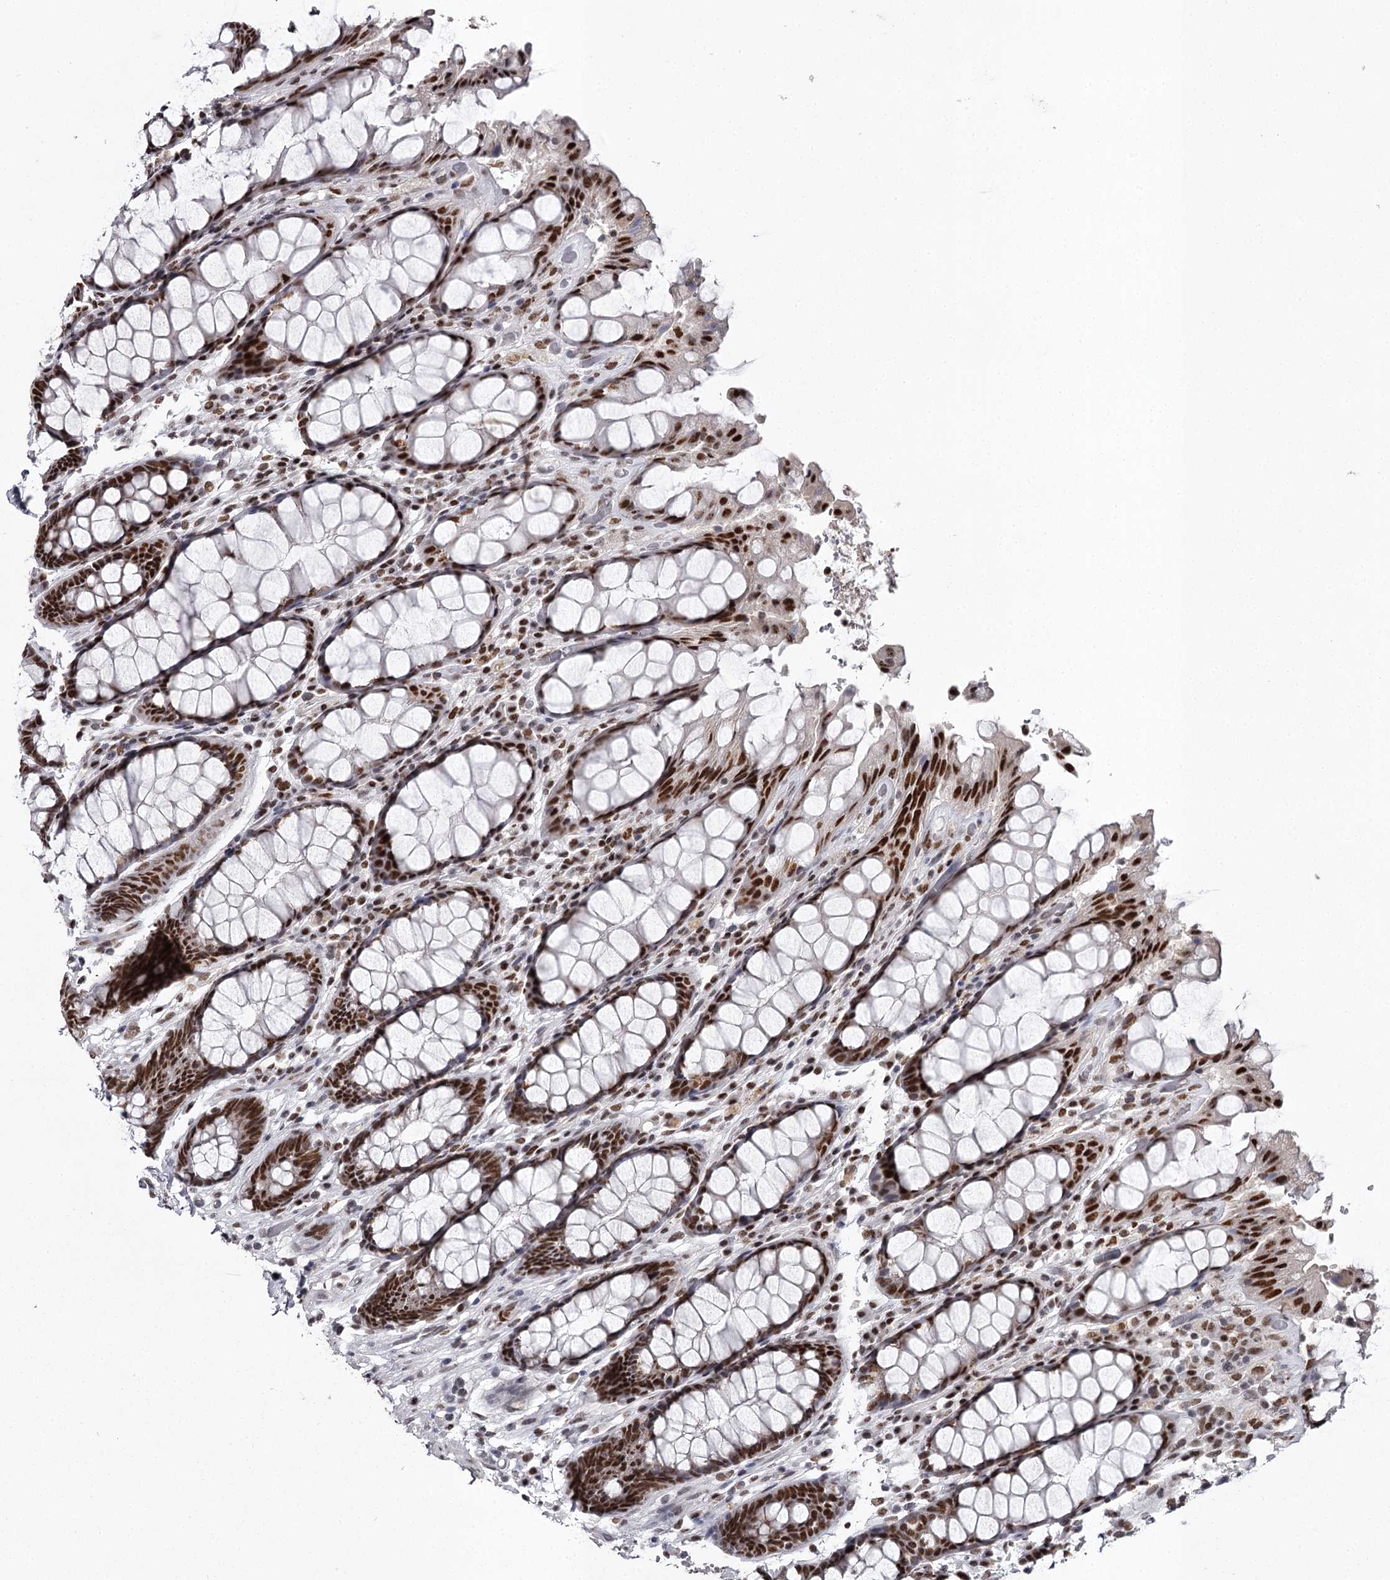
{"staining": {"intensity": "strong", "quantity": ">75%", "location": "nuclear"}, "tissue": "rectum", "cell_type": "Glandular cells", "image_type": "normal", "snomed": [{"axis": "morphology", "description": "Normal tissue, NOS"}, {"axis": "topography", "description": "Rectum"}], "caption": "The photomicrograph reveals staining of benign rectum, revealing strong nuclear protein expression (brown color) within glandular cells.", "gene": "PSPC1", "patient": {"sex": "male", "age": 64}}